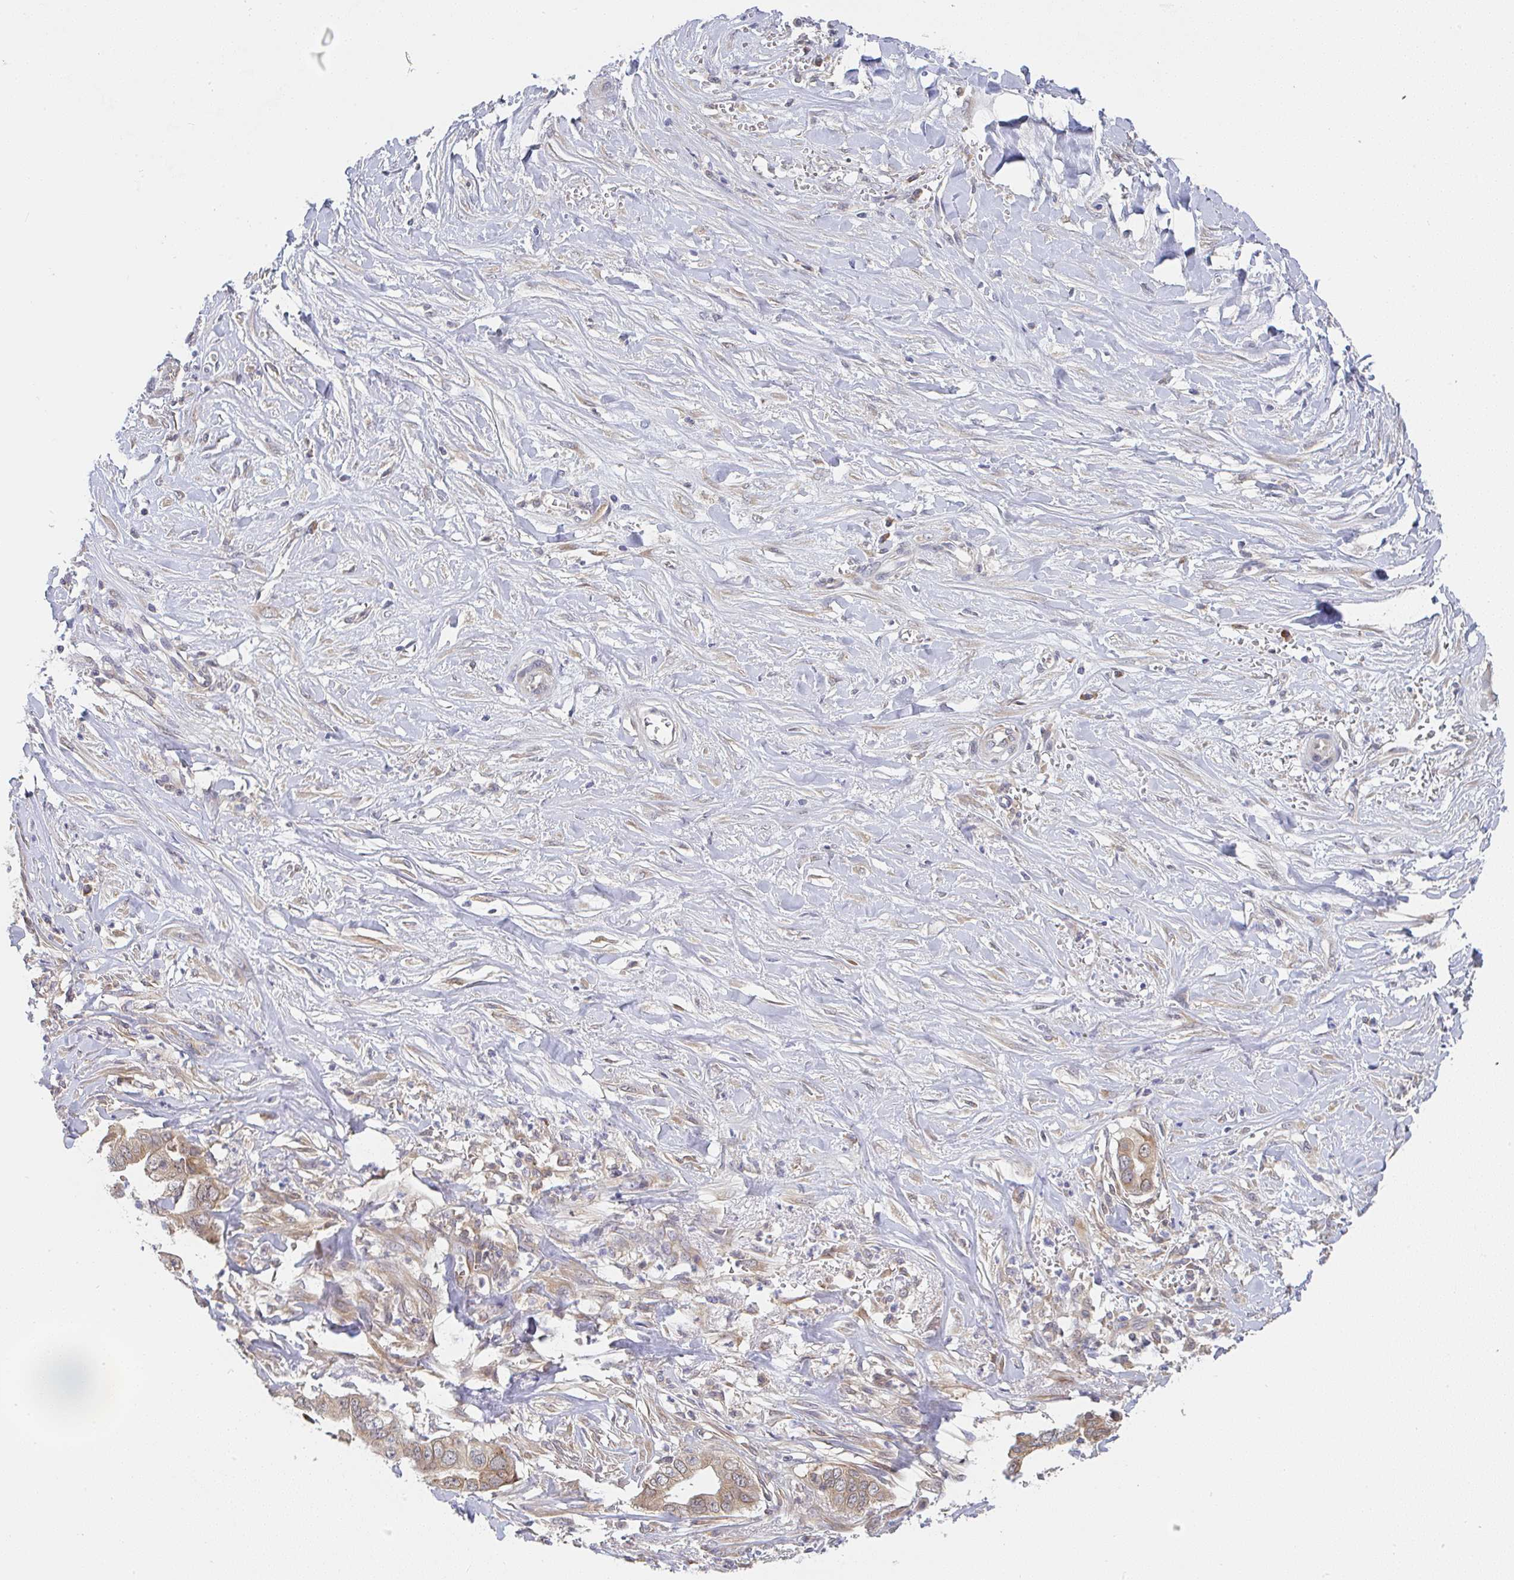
{"staining": {"intensity": "moderate", "quantity": ">75%", "location": "cytoplasmic/membranous"}, "tissue": "liver cancer", "cell_type": "Tumor cells", "image_type": "cancer", "snomed": [{"axis": "morphology", "description": "Cholangiocarcinoma"}, {"axis": "topography", "description": "Liver"}], "caption": "Immunohistochemical staining of cholangiocarcinoma (liver) reveals medium levels of moderate cytoplasmic/membranous protein positivity in about >75% of tumor cells. (DAB (3,3'-diaminobenzidine) IHC, brown staining for protein, blue staining for nuclei).", "gene": "DERL2", "patient": {"sex": "female", "age": 79}}